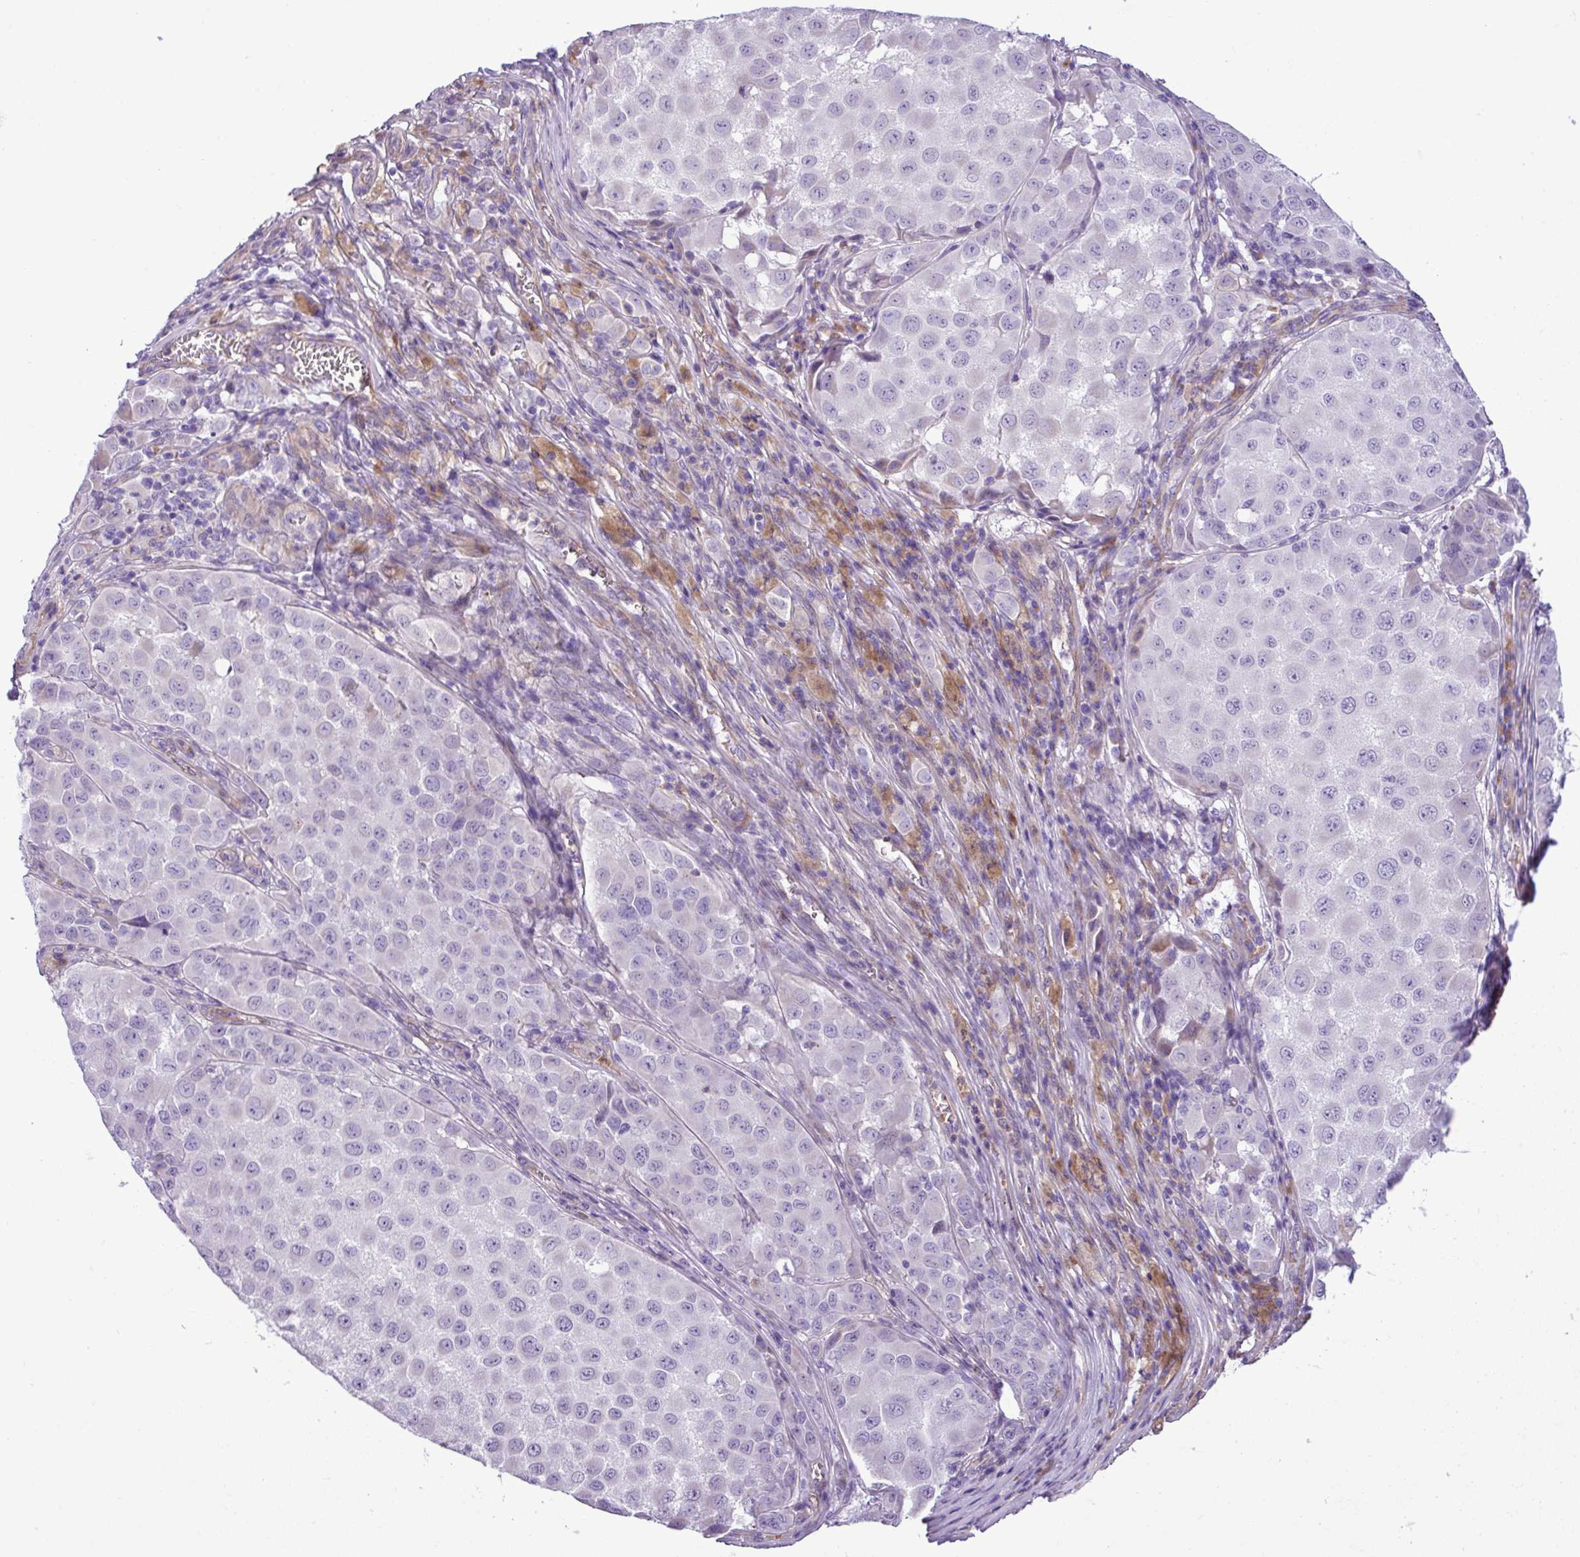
{"staining": {"intensity": "negative", "quantity": "none", "location": "none"}, "tissue": "melanoma", "cell_type": "Tumor cells", "image_type": "cancer", "snomed": [{"axis": "morphology", "description": "Malignant melanoma, NOS"}, {"axis": "topography", "description": "Skin"}], "caption": "An IHC micrograph of melanoma is shown. There is no staining in tumor cells of melanoma.", "gene": "C11orf91", "patient": {"sex": "male", "age": 64}}